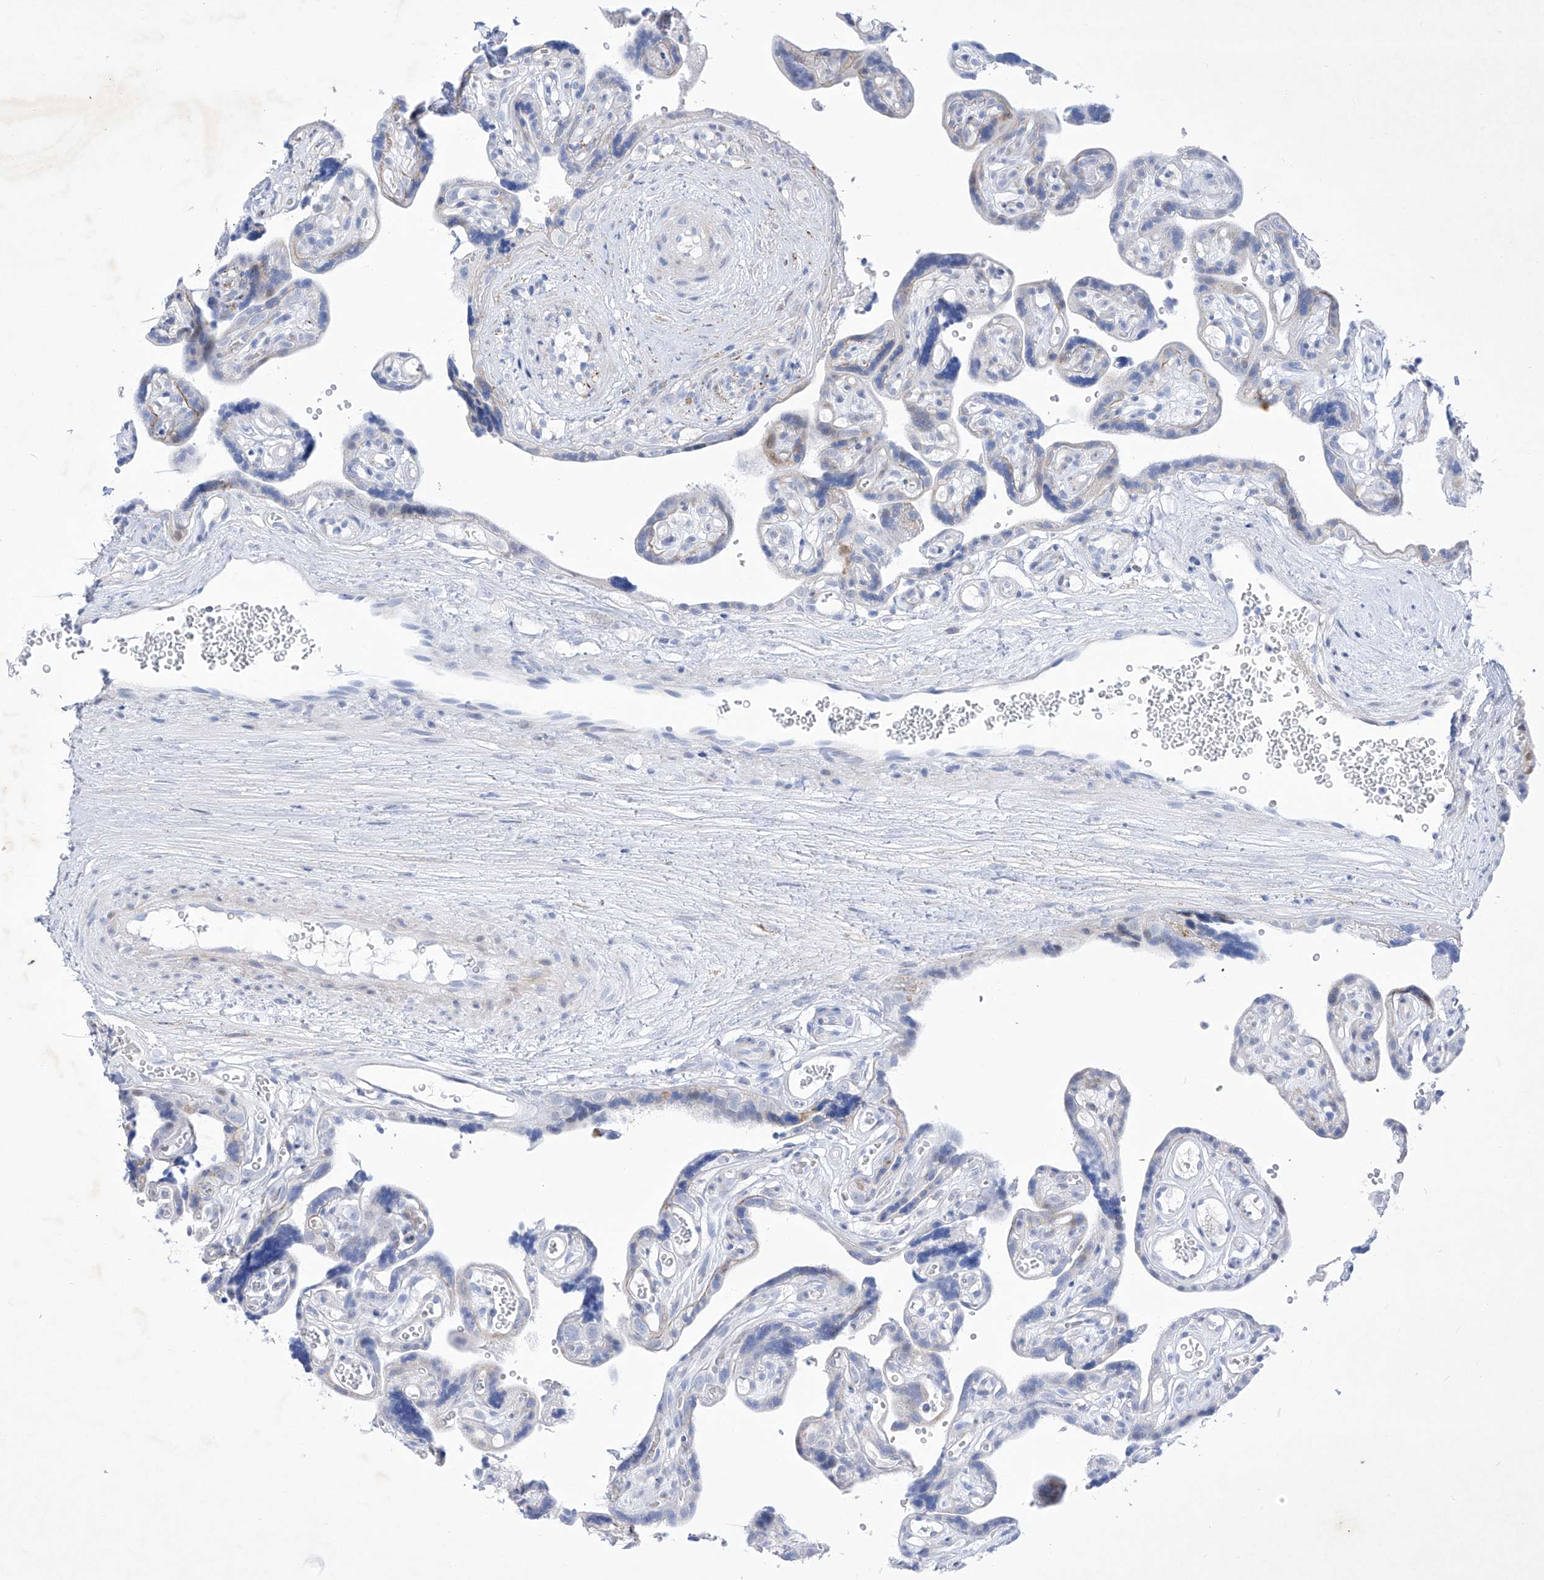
{"staining": {"intensity": "negative", "quantity": "none", "location": "none"}, "tissue": "placenta", "cell_type": "Decidual cells", "image_type": "normal", "snomed": [{"axis": "morphology", "description": "Normal tissue, NOS"}, {"axis": "topography", "description": "Placenta"}], "caption": "A high-resolution micrograph shows immunohistochemistry staining of unremarkable placenta, which reveals no significant positivity in decidual cells.", "gene": "C1orf87", "patient": {"sex": "female", "age": 30}}